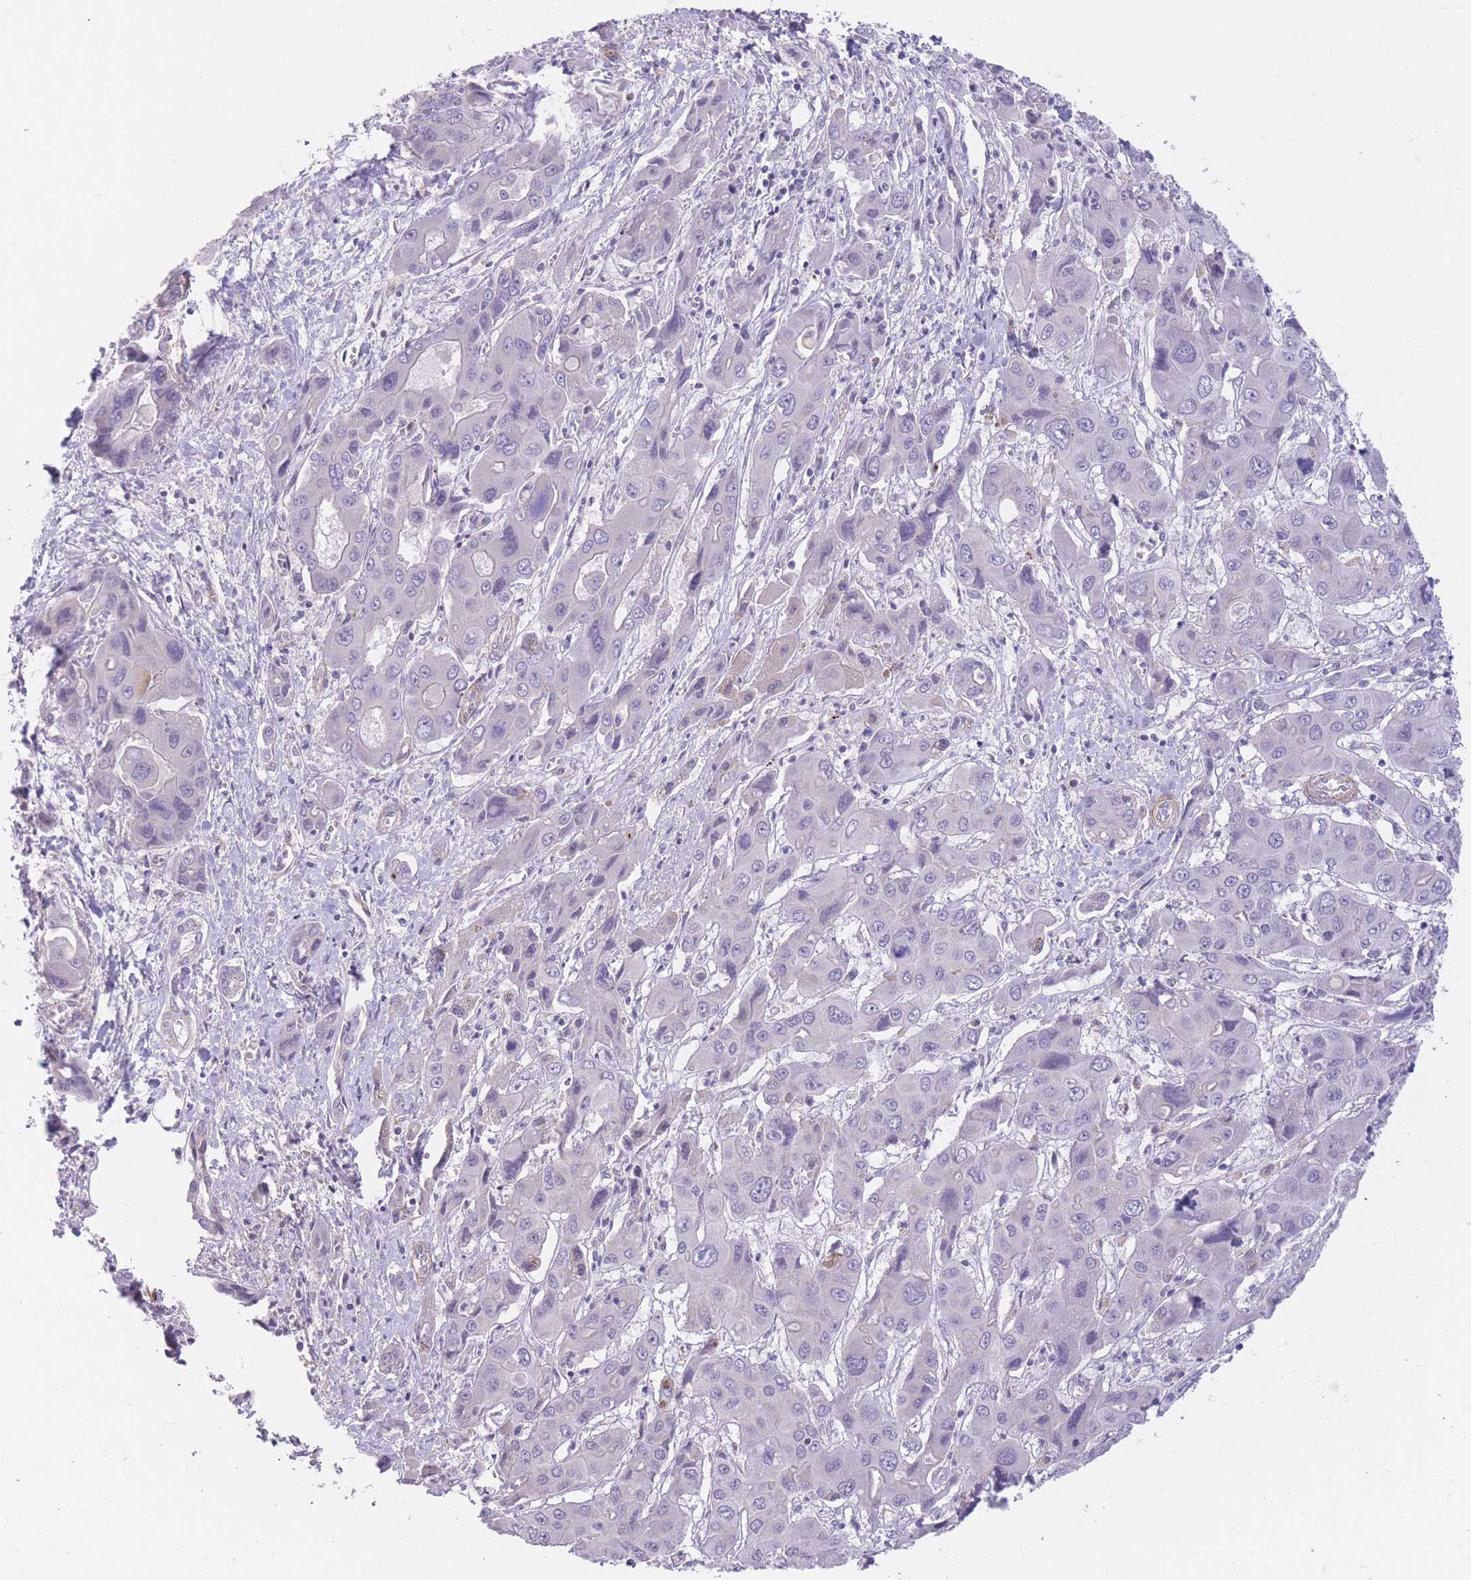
{"staining": {"intensity": "negative", "quantity": "none", "location": "none"}, "tissue": "liver cancer", "cell_type": "Tumor cells", "image_type": "cancer", "snomed": [{"axis": "morphology", "description": "Cholangiocarcinoma"}, {"axis": "topography", "description": "Liver"}], "caption": "IHC micrograph of human liver cholangiocarcinoma stained for a protein (brown), which demonstrates no expression in tumor cells. (Immunohistochemistry, brightfield microscopy, high magnification).", "gene": "QTRT1", "patient": {"sex": "male", "age": 67}}